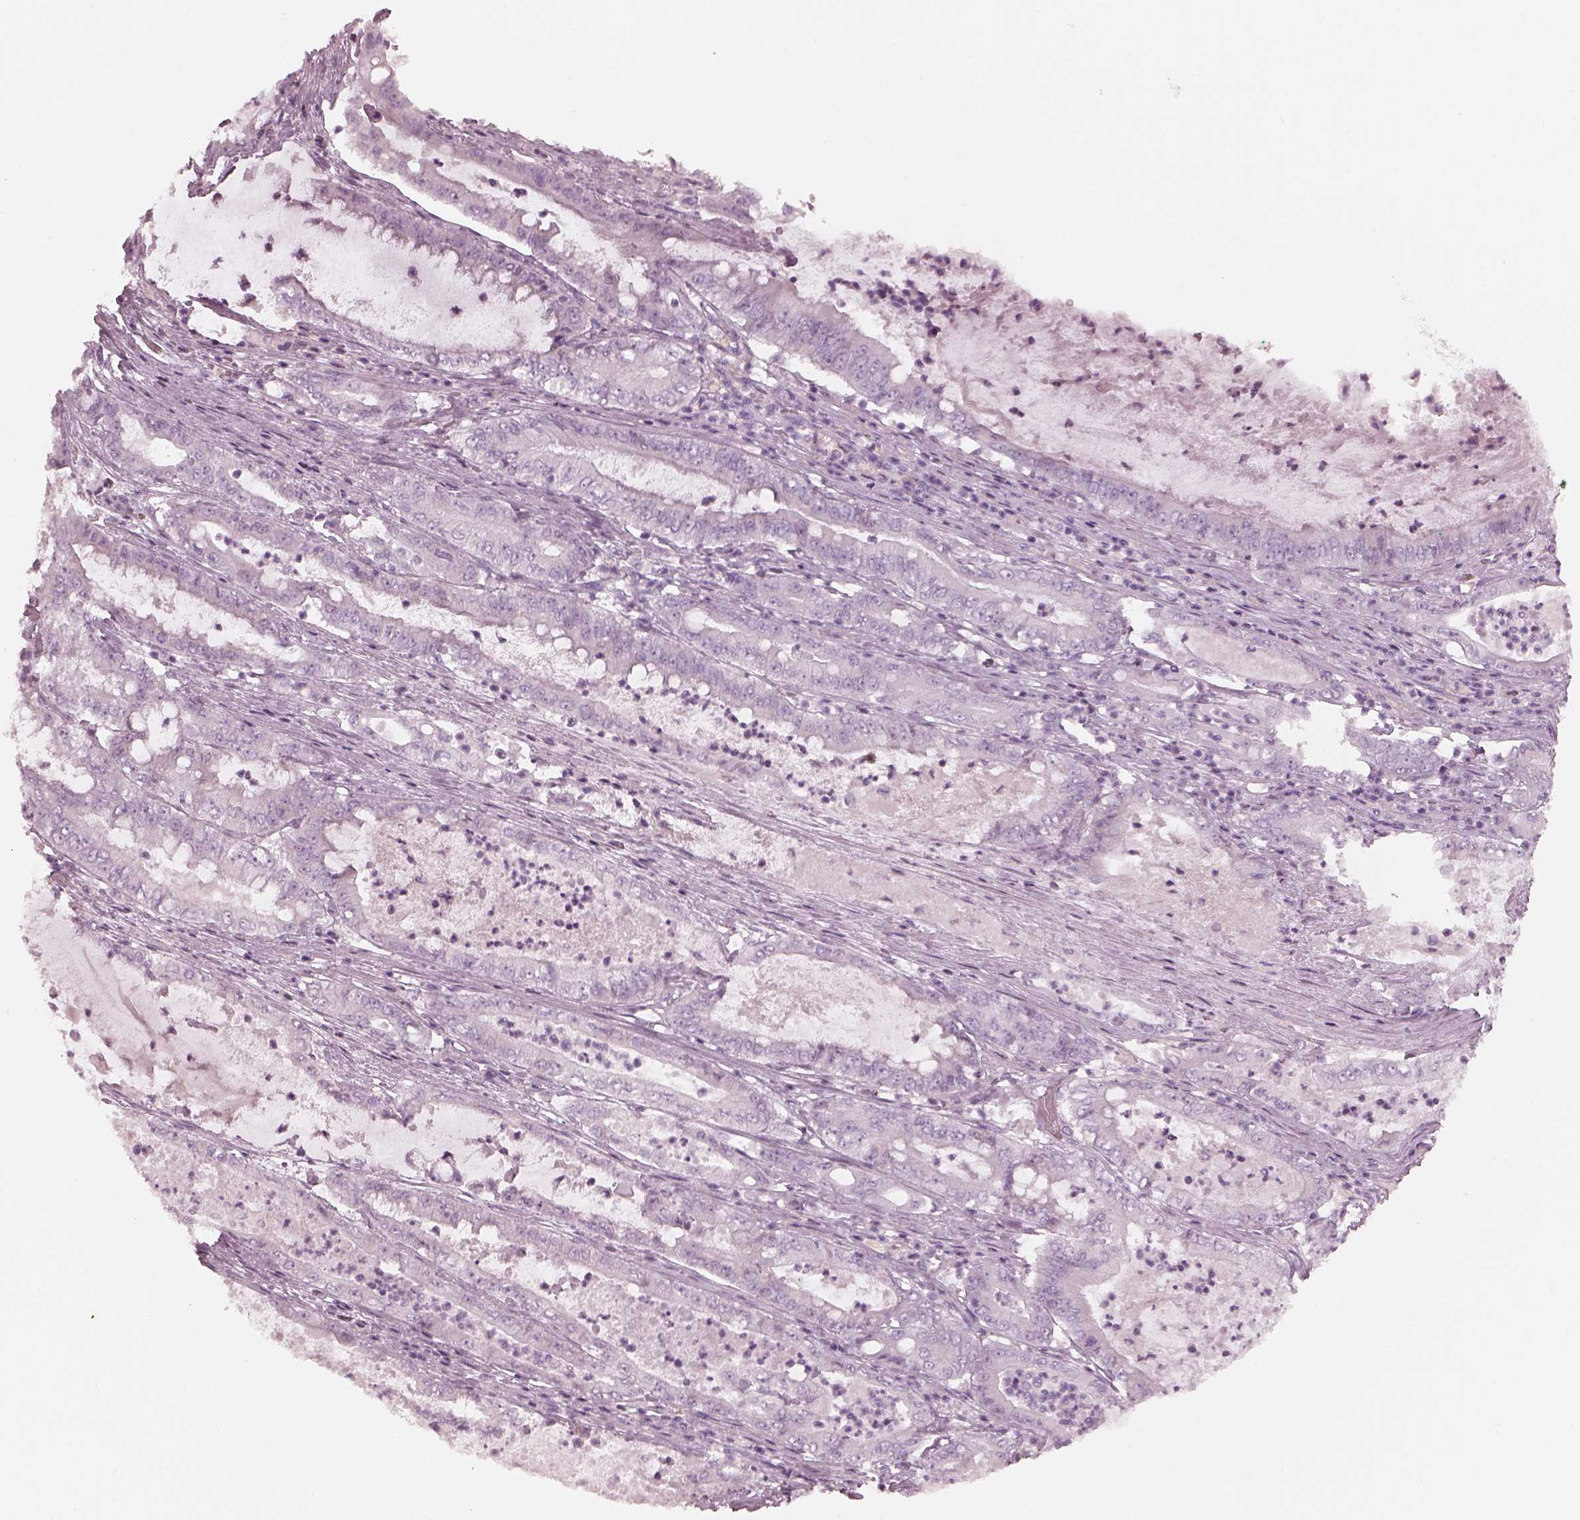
{"staining": {"intensity": "negative", "quantity": "none", "location": "none"}, "tissue": "pancreatic cancer", "cell_type": "Tumor cells", "image_type": "cancer", "snomed": [{"axis": "morphology", "description": "Adenocarcinoma, NOS"}, {"axis": "topography", "description": "Pancreas"}], "caption": "There is no significant staining in tumor cells of pancreatic adenocarcinoma.", "gene": "RSPH9", "patient": {"sex": "male", "age": 71}}